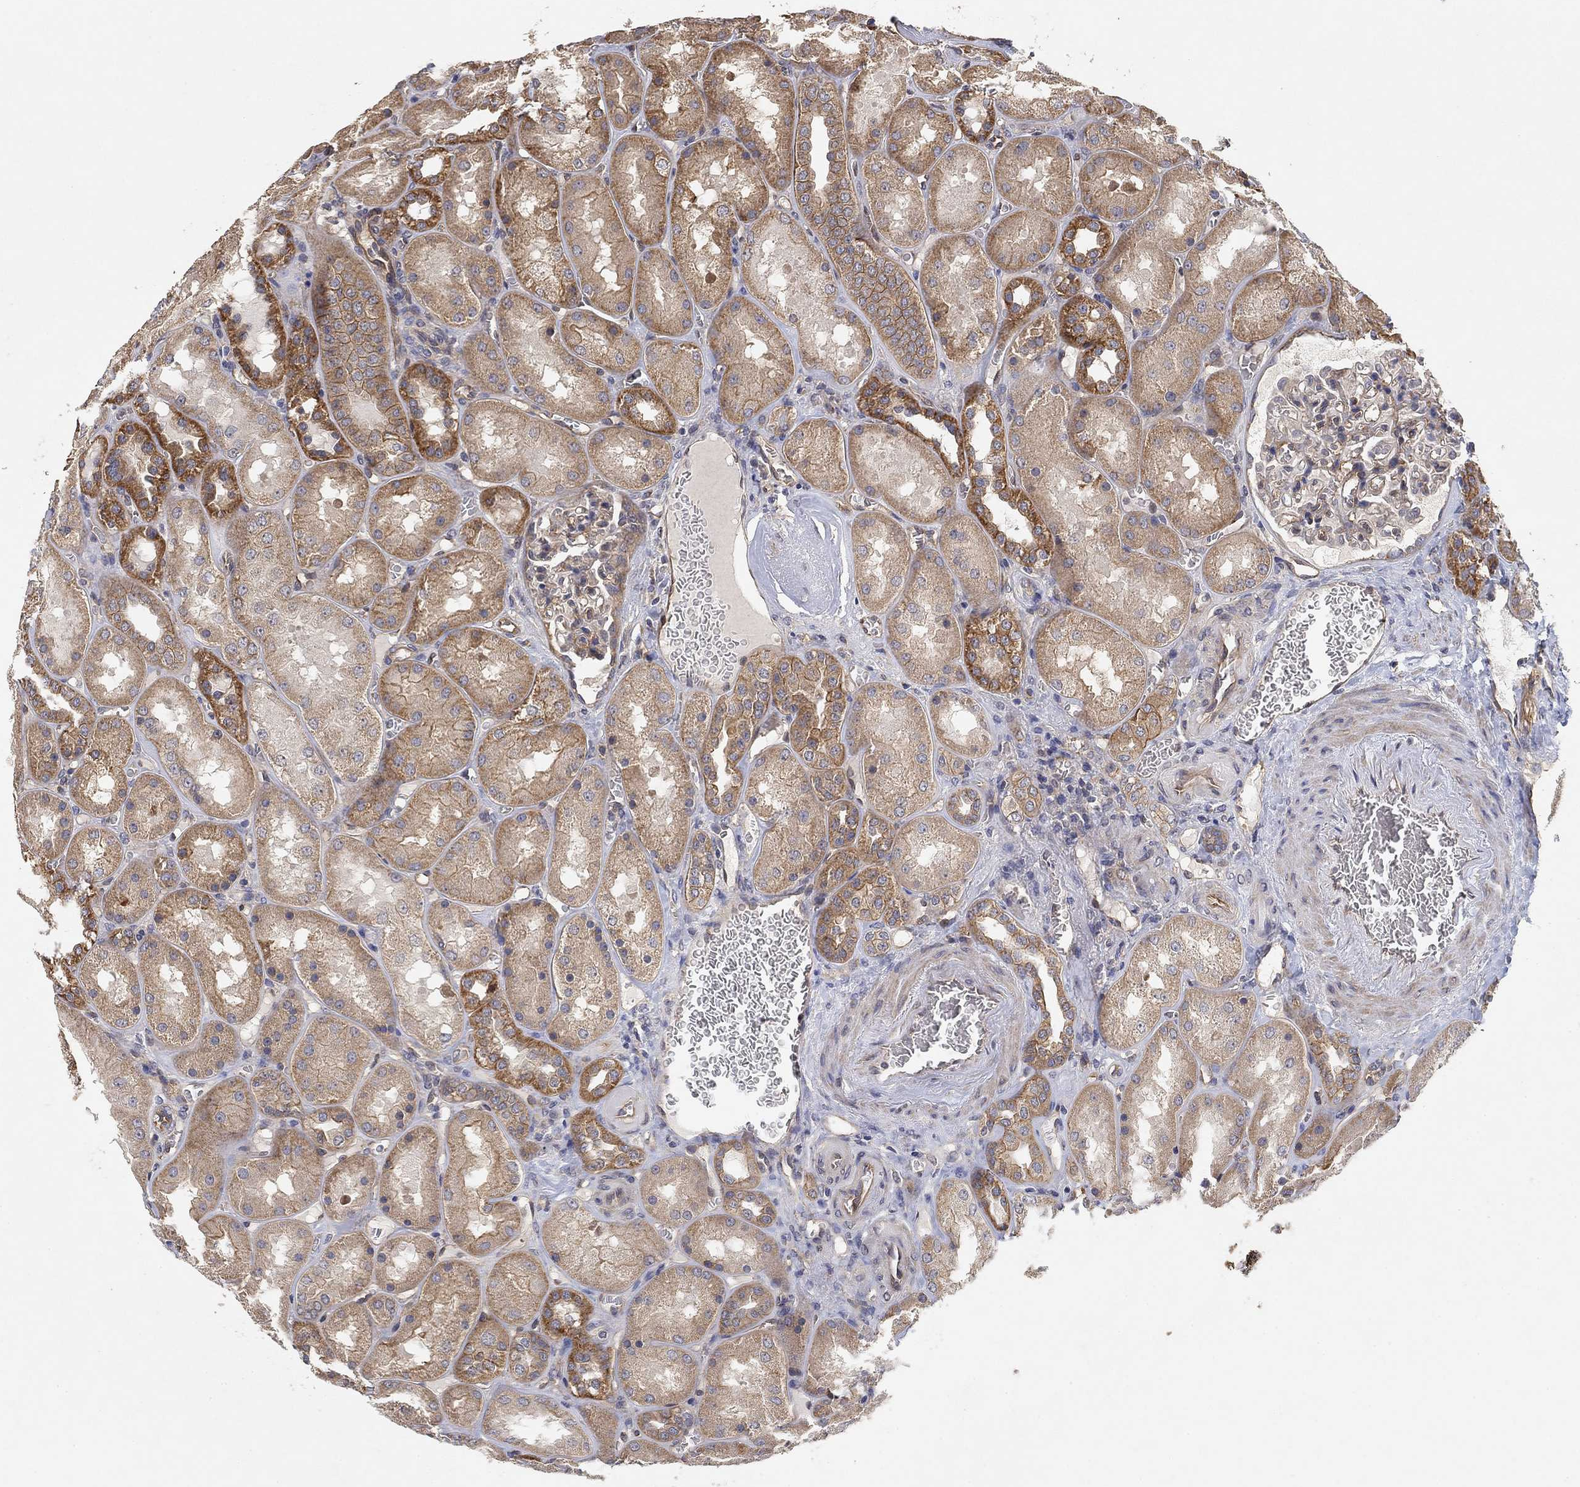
{"staining": {"intensity": "weak", "quantity": "<25%", "location": "cytoplasmic/membranous"}, "tissue": "kidney", "cell_type": "Cells in glomeruli", "image_type": "normal", "snomed": [{"axis": "morphology", "description": "Normal tissue, NOS"}, {"axis": "topography", "description": "Kidney"}], "caption": "Protein analysis of benign kidney exhibits no significant staining in cells in glomeruli. (DAB immunohistochemistry (IHC) visualized using brightfield microscopy, high magnification).", "gene": "MCUR1", "patient": {"sex": "male", "age": 73}}